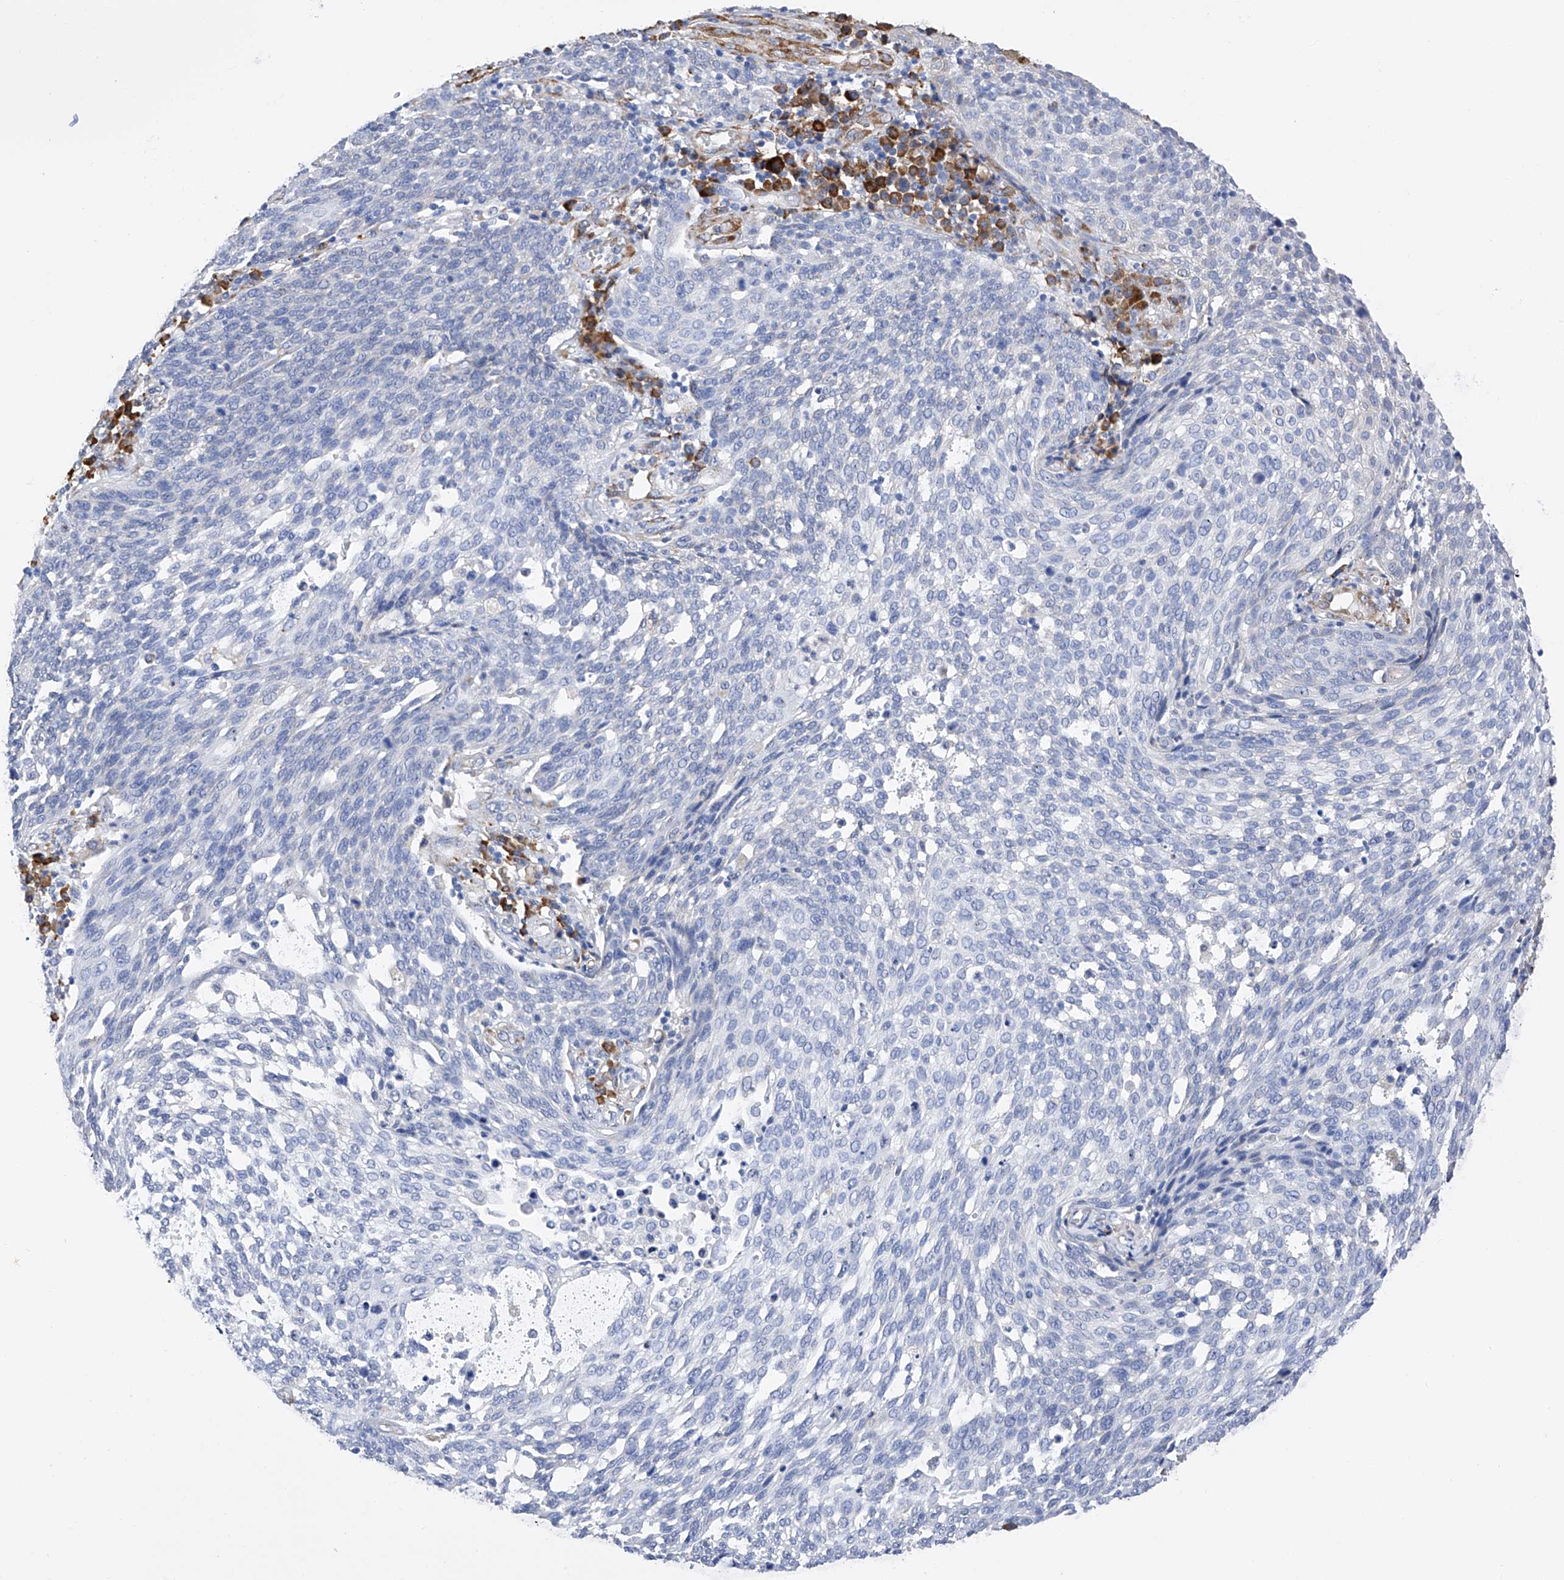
{"staining": {"intensity": "negative", "quantity": "none", "location": "none"}, "tissue": "cervical cancer", "cell_type": "Tumor cells", "image_type": "cancer", "snomed": [{"axis": "morphology", "description": "Squamous cell carcinoma, NOS"}, {"axis": "topography", "description": "Cervix"}], "caption": "Tumor cells are negative for brown protein staining in cervical squamous cell carcinoma.", "gene": "PDIA5", "patient": {"sex": "female", "age": 34}}